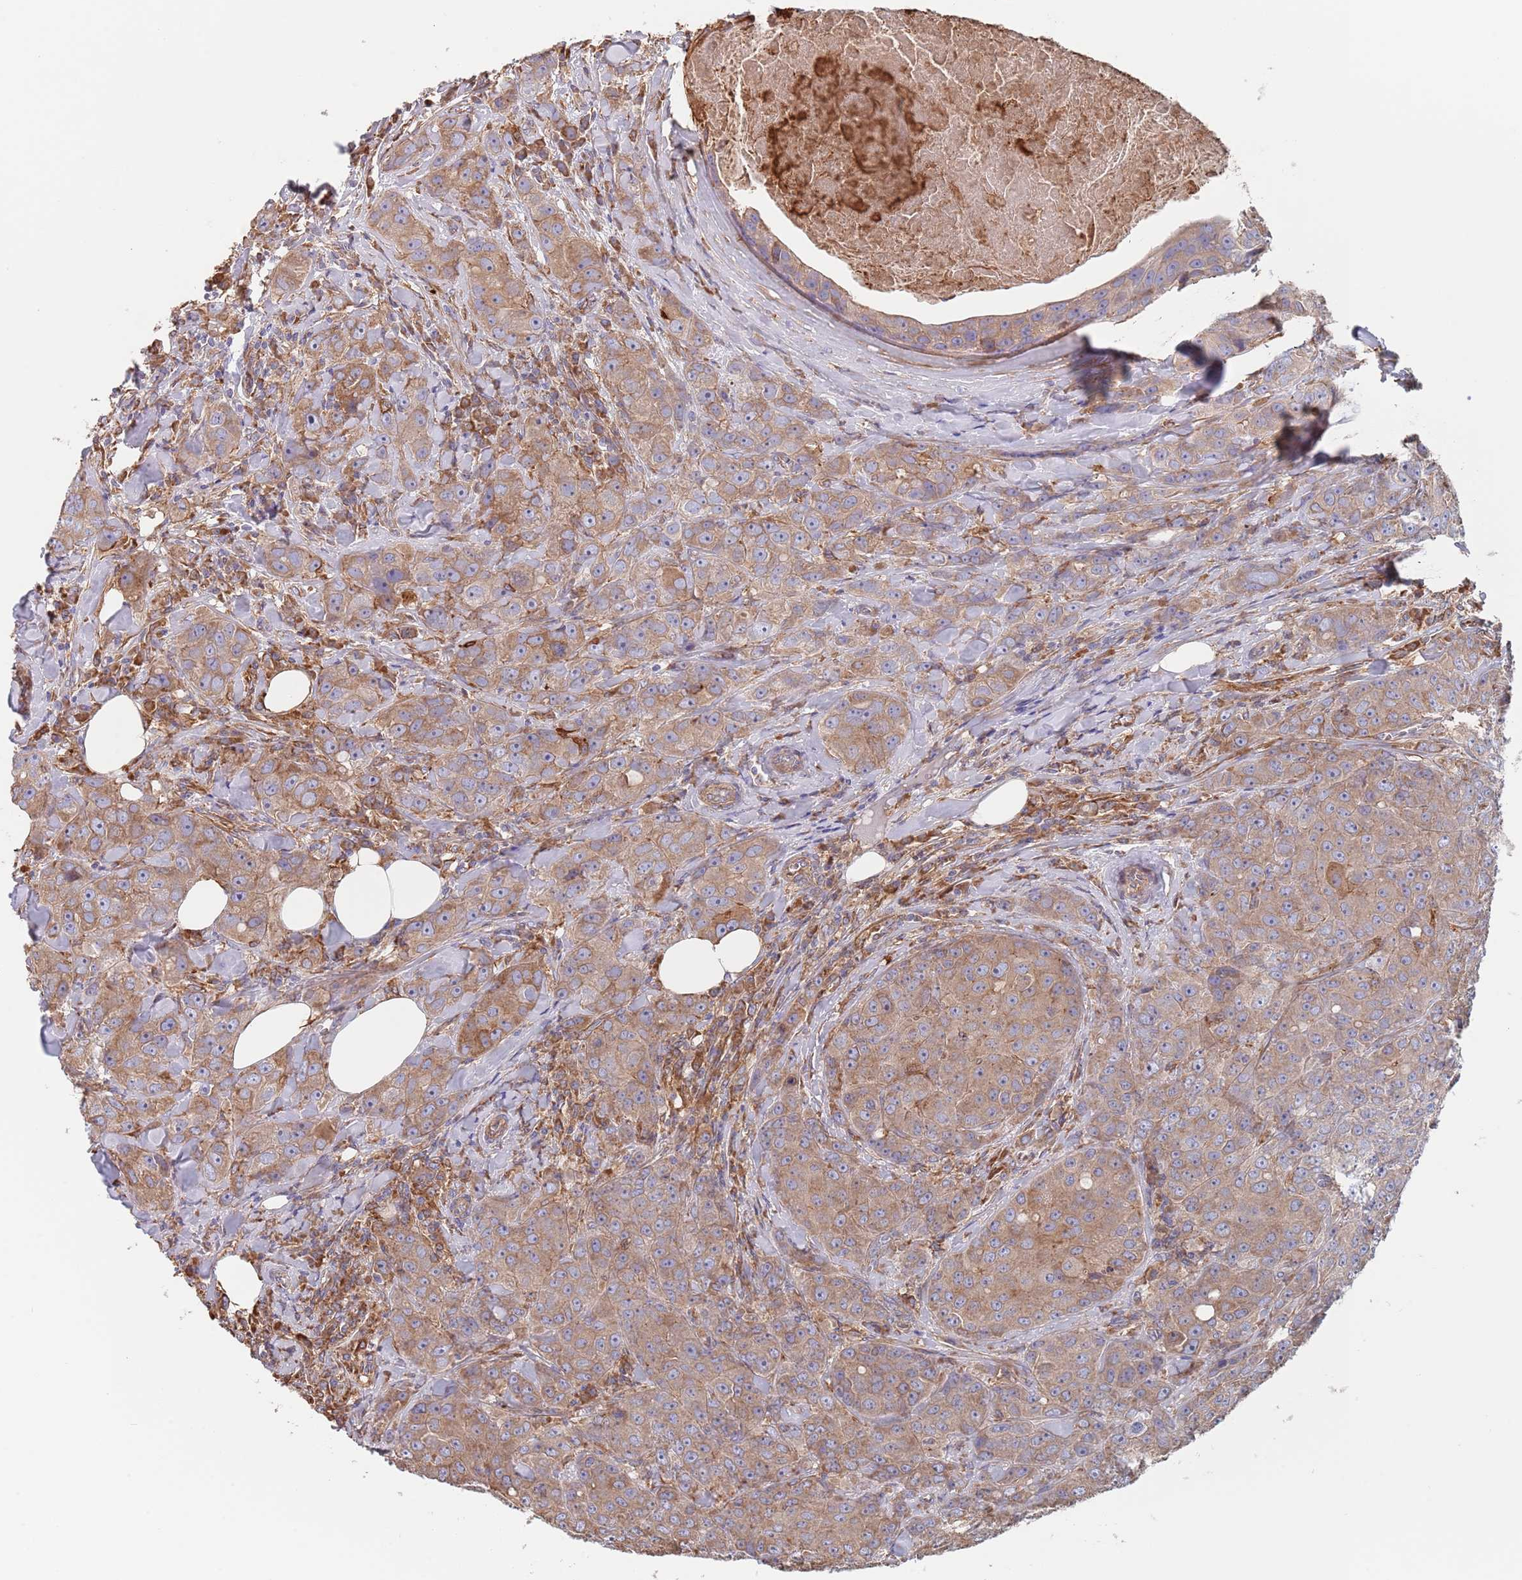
{"staining": {"intensity": "moderate", "quantity": ">75%", "location": "cytoplasmic/membranous"}, "tissue": "breast cancer", "cell_type": "Tumor cells", "image_type": "cancer", "snomed": [{"axis": "morphology", "description": "Duct carcinoma"}, {"axis": "topography", "description": "Breast"}], "caption": "Immunohistochemistry photomicrograph of neoplastic tissue: infiltrating ductal carcinoma (breast) stained using immunohistochemistry (IHC) reveals medium levels of moderate protein expression localized specifically in the cytoplasmic/membranous of tumor cells, appearing as a cytoplasmic/membranous brown color.", "gene": "DCUN1D3", "patient": {"sex": "female", "age": 43}}